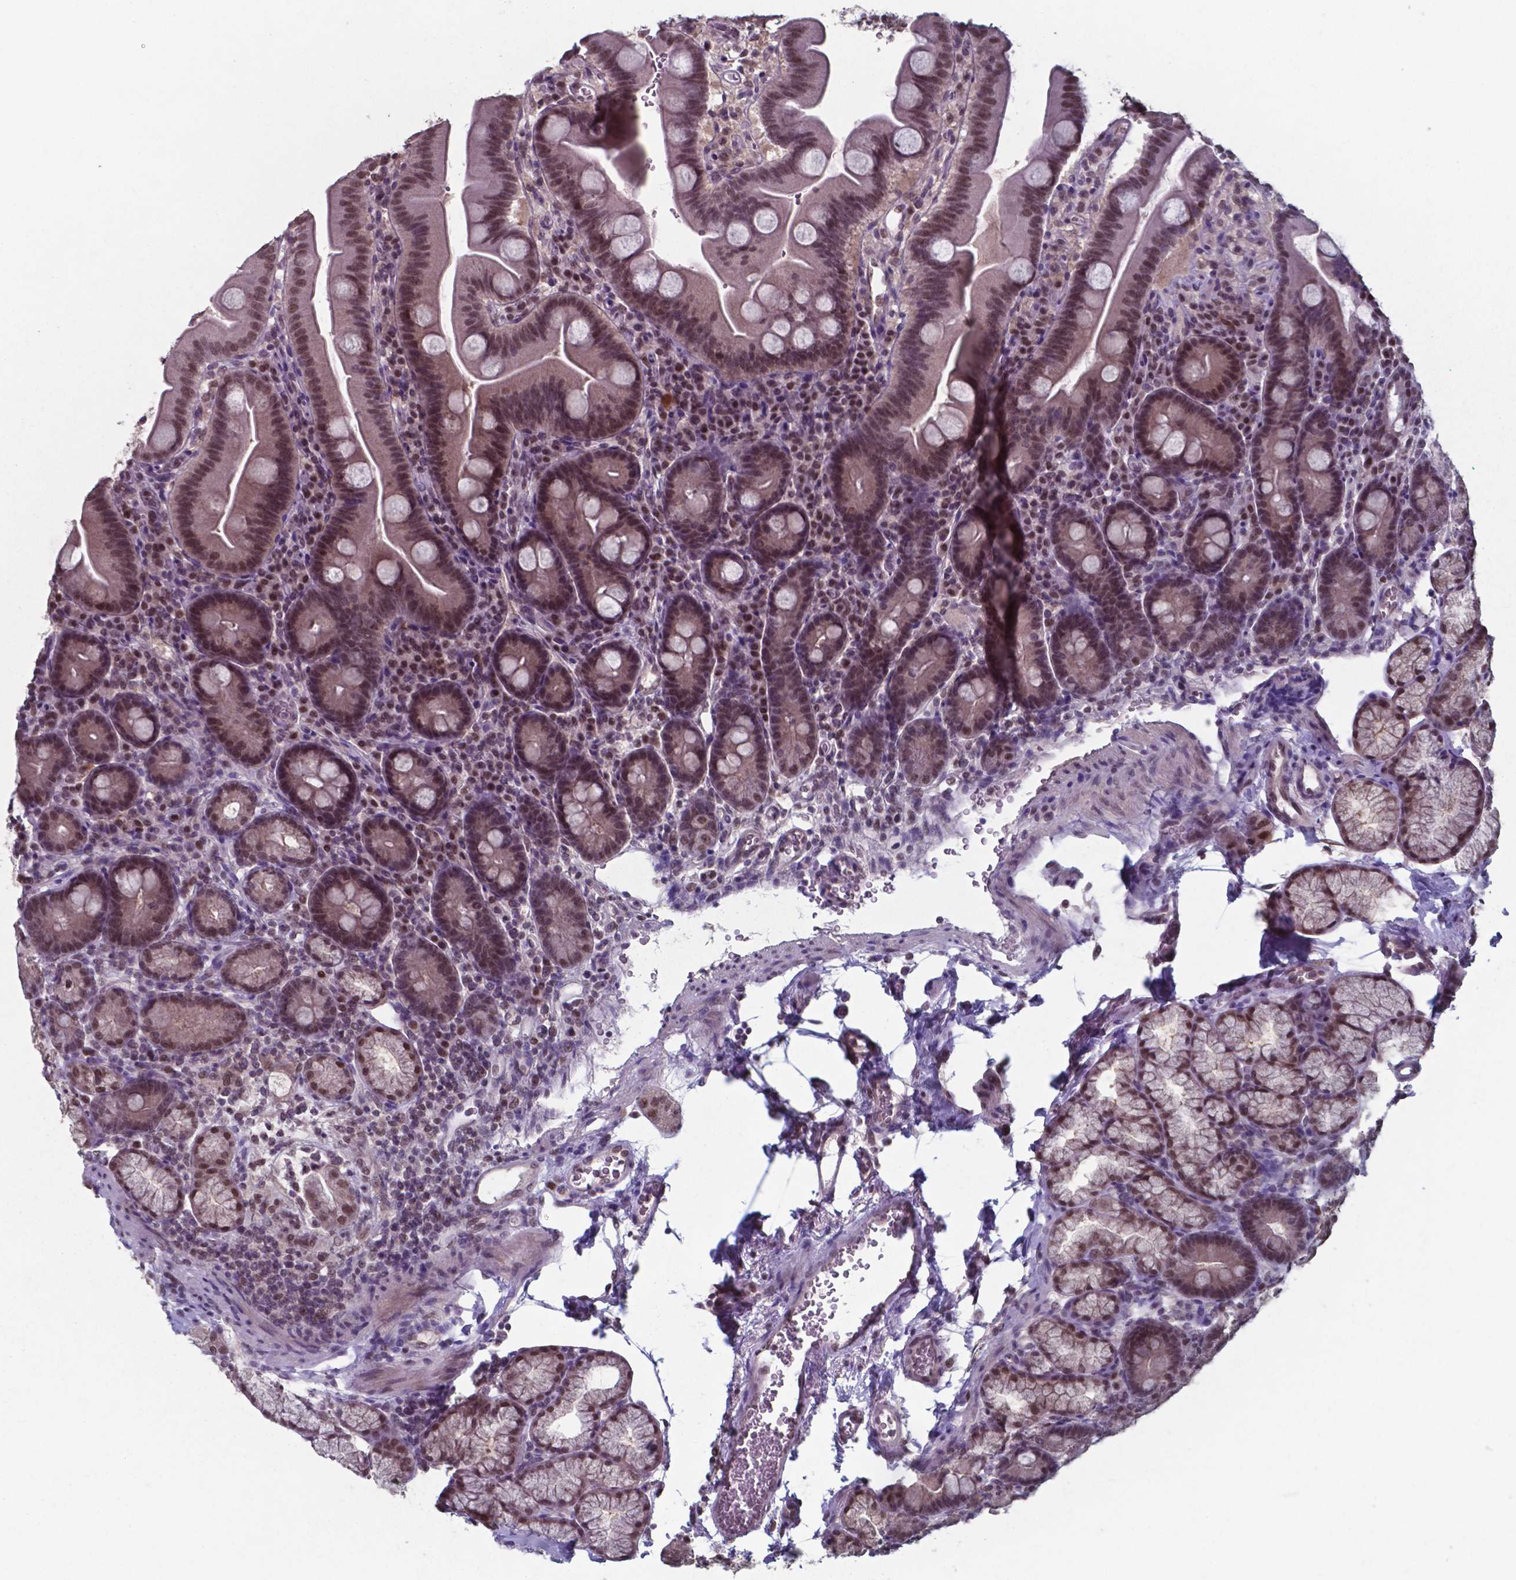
{"staining": {"intensity": "moderate", "quantity": "25%-75%", "location": "nuclear"}, "tissue": "duodenum", "cell_type": "Glandular cells", "image_type": "normal", "snomed": [{"axis": "morphology", "description": "Normal tissue, NOS"}, {"axis": "topography", "description": "Duodenum"}], "caption": "About 25%-75% of glandular cells in normal duodenum exhibit moderate nuclear protein staining as visualized by brown immunohistochemical staining.", "gene": "UBA1", "patient": {"sex": "male", "age": 59}}